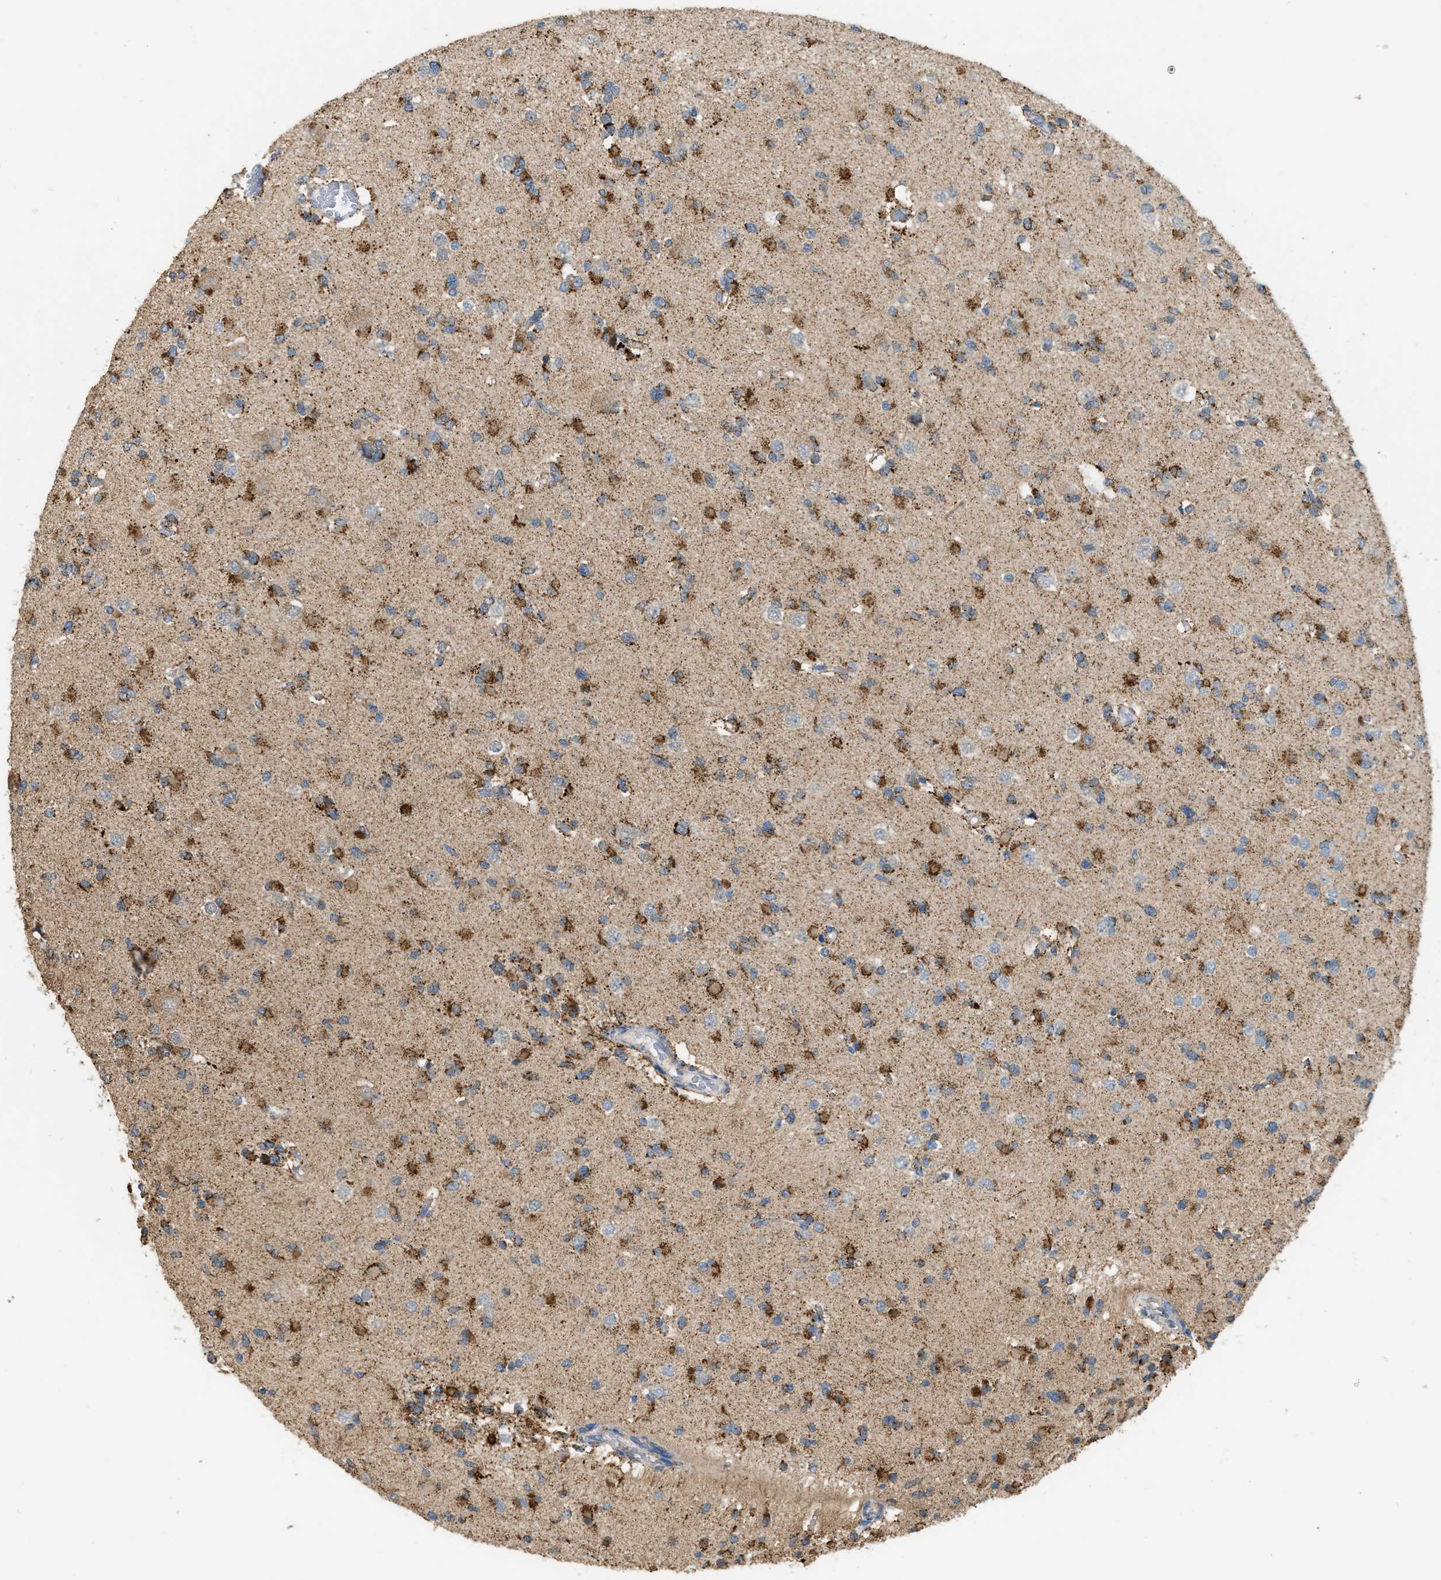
{"staining": {"intensity": "moderate", "quantity": ">75%", "location": "cytoplasmic/membranous"}, "tissue": "glioma", "cell_type": "Tumor cells", "image_type": "cancer", "snomed": [{"axis": "morphology", "description": "Glioma, malignant, Low grade"}, {"axis": "topography", "description": "Brain"}], "caption": "This is an image of immunohistochemistry (IHC) staining of glioma, which shows moderate staining in the cytoplasmic/membranous of tumor cells.", "gene": "ETFB", "patient": {"sex": "female", "age": 22}}